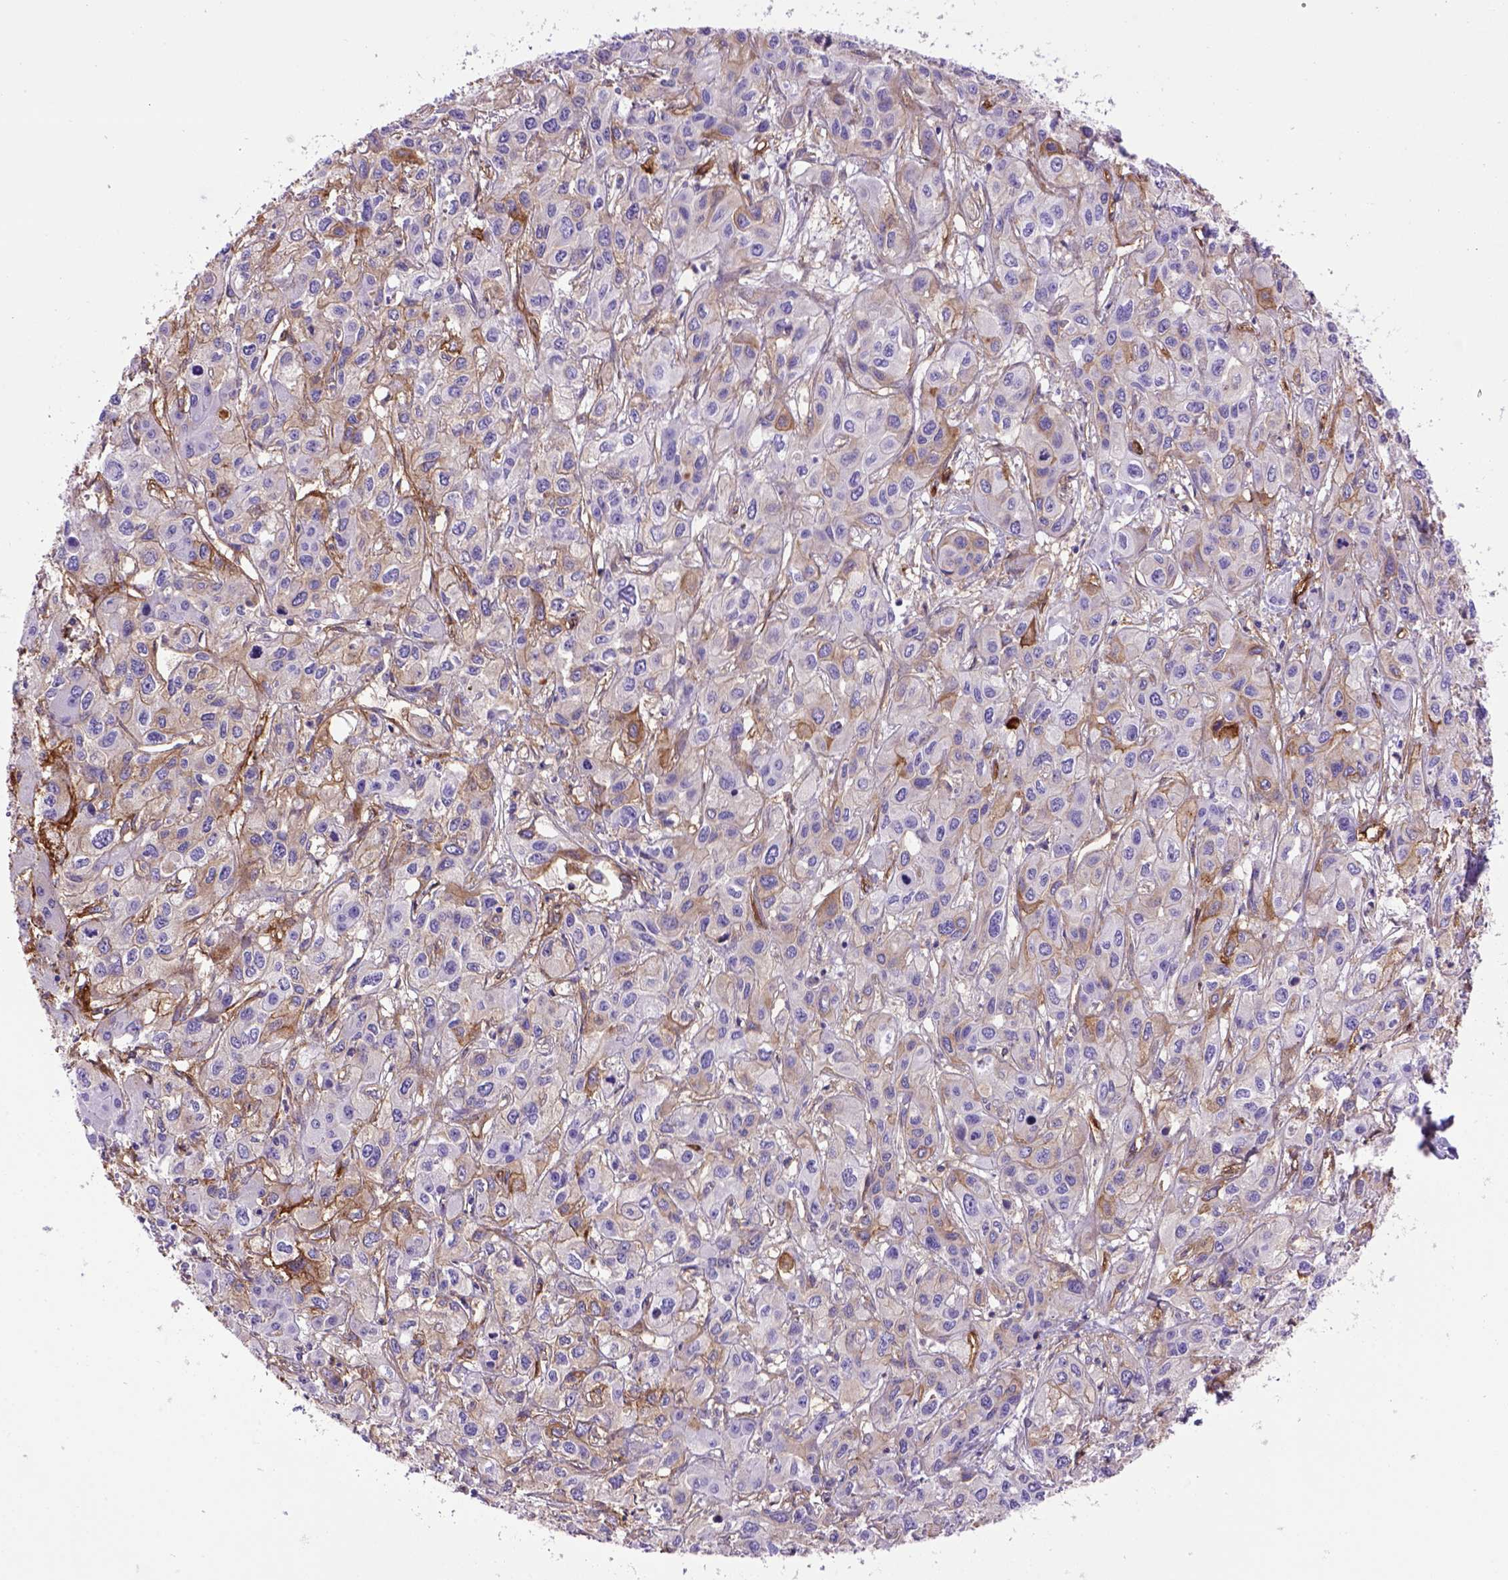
{"staining": {"intensity": "weak", "quantity": "<25%", "location": "cytoplasmic/membranous"}, "tissue": "liver cancer", "cell_type": "Tumor cells", "image_type": "cancer", "snomed": [{"axis": "morphology", "description": "Cholangiocarcinoma"}, {"axis": "topography", "description": "Liver"}], "caption": "The histopathology image reveals no significant expression in tumor cells of liver cancer. The staining is performed using DAB (3,3'-diaminobenzidine) brown chromogen with nuclei counter-stained in using hematoxylin.", "gene": "ENG", "patient": {"sex": "female", "age": 66}}